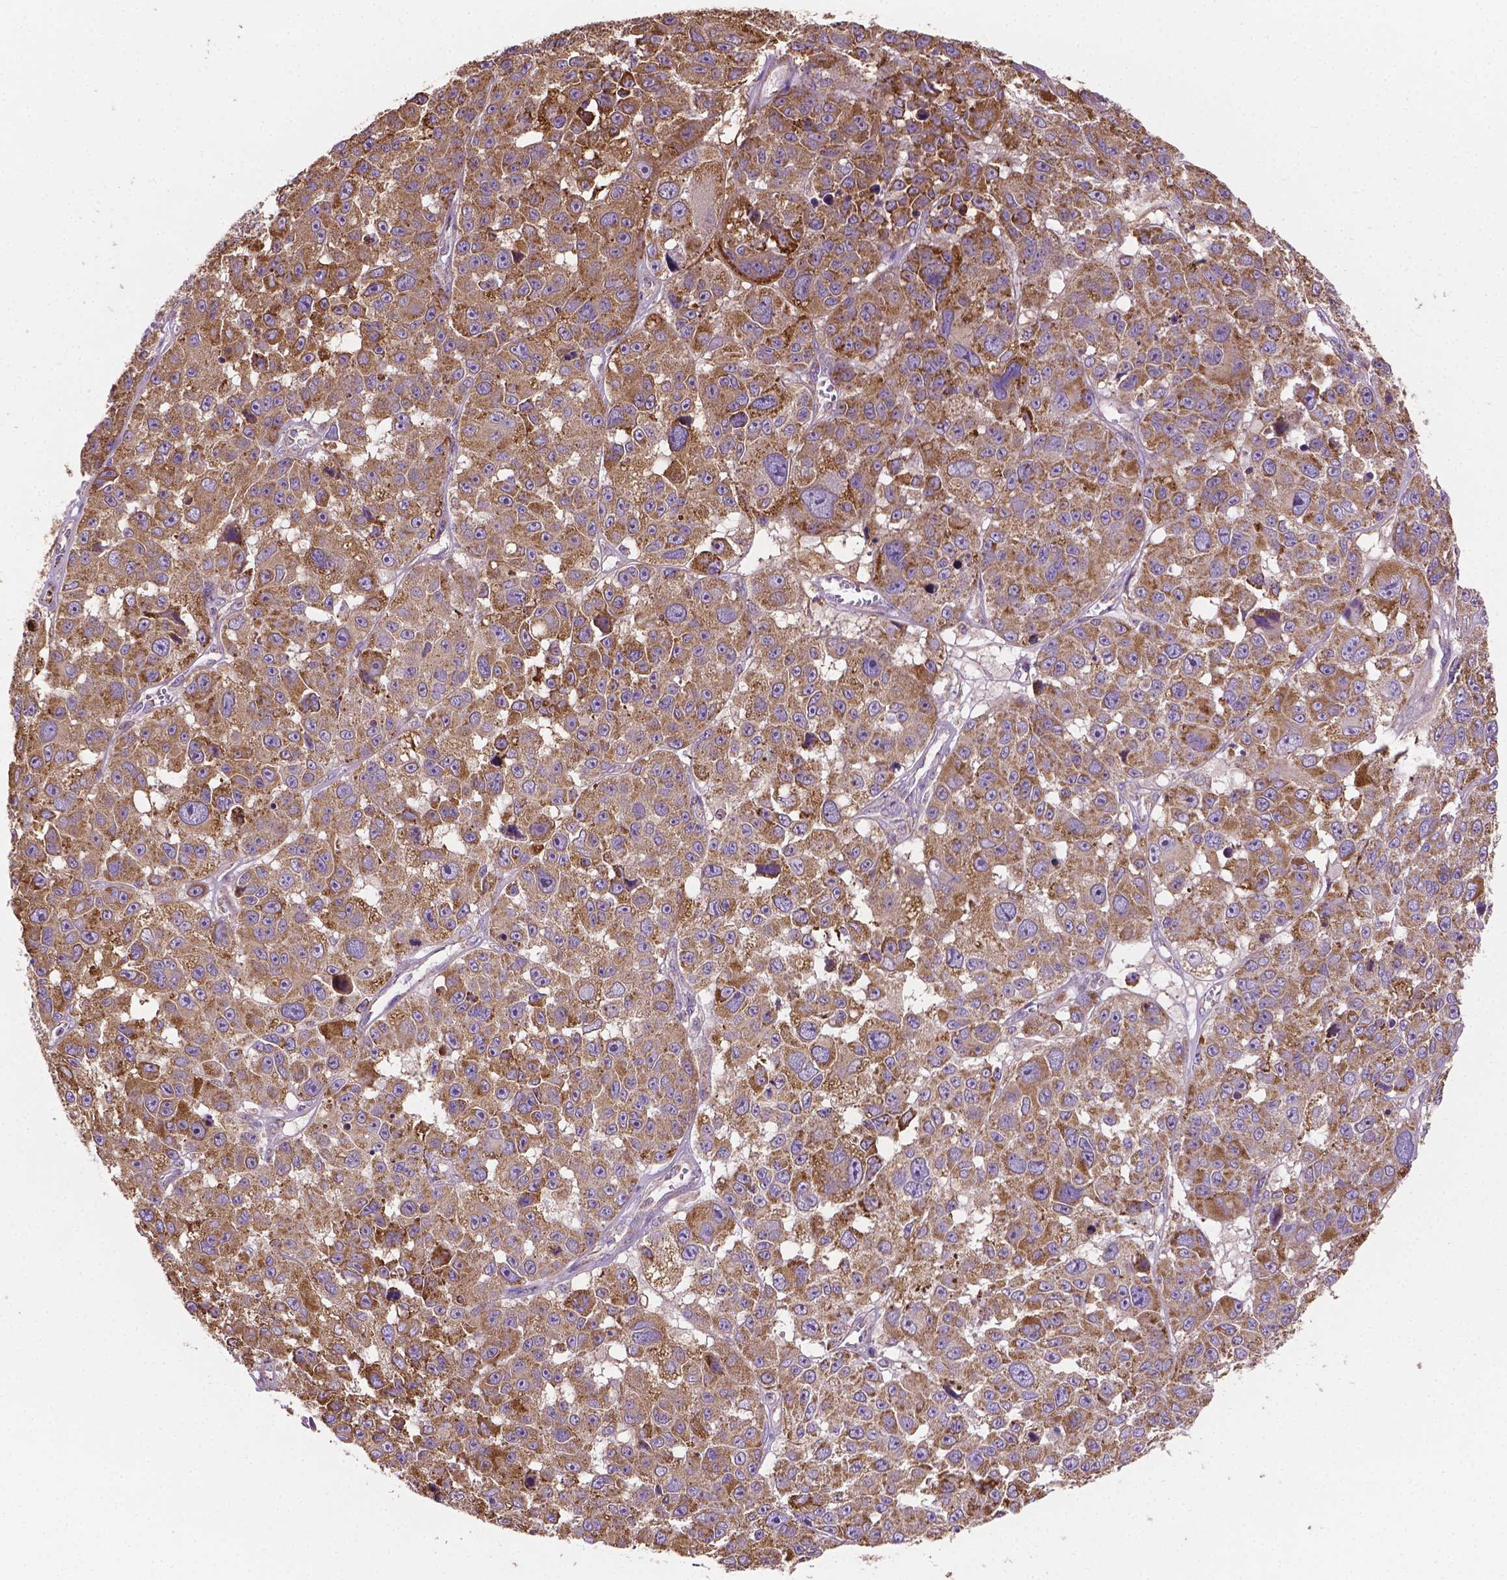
{"staining": {"intensity": "moderate", "quantity": ">75%", "location": "cytoplasmic/membranous"}, "tissue": "melanoma", "cell_type": "Tumor cells", "image_type": "cancer", "snomed": [{"axis": "morphology", "description": "Malignant melanoma, NOS"}, {"axis": "topography", "description": "Skin"}], "caption": "Tumor cells reveal medium levels of moderate cytoplasmic/membranous staining in approximately >75% of cells in malignant melanoma.", "gene": "PIBF1", "patient": {"sex": "female", "age": 66}}